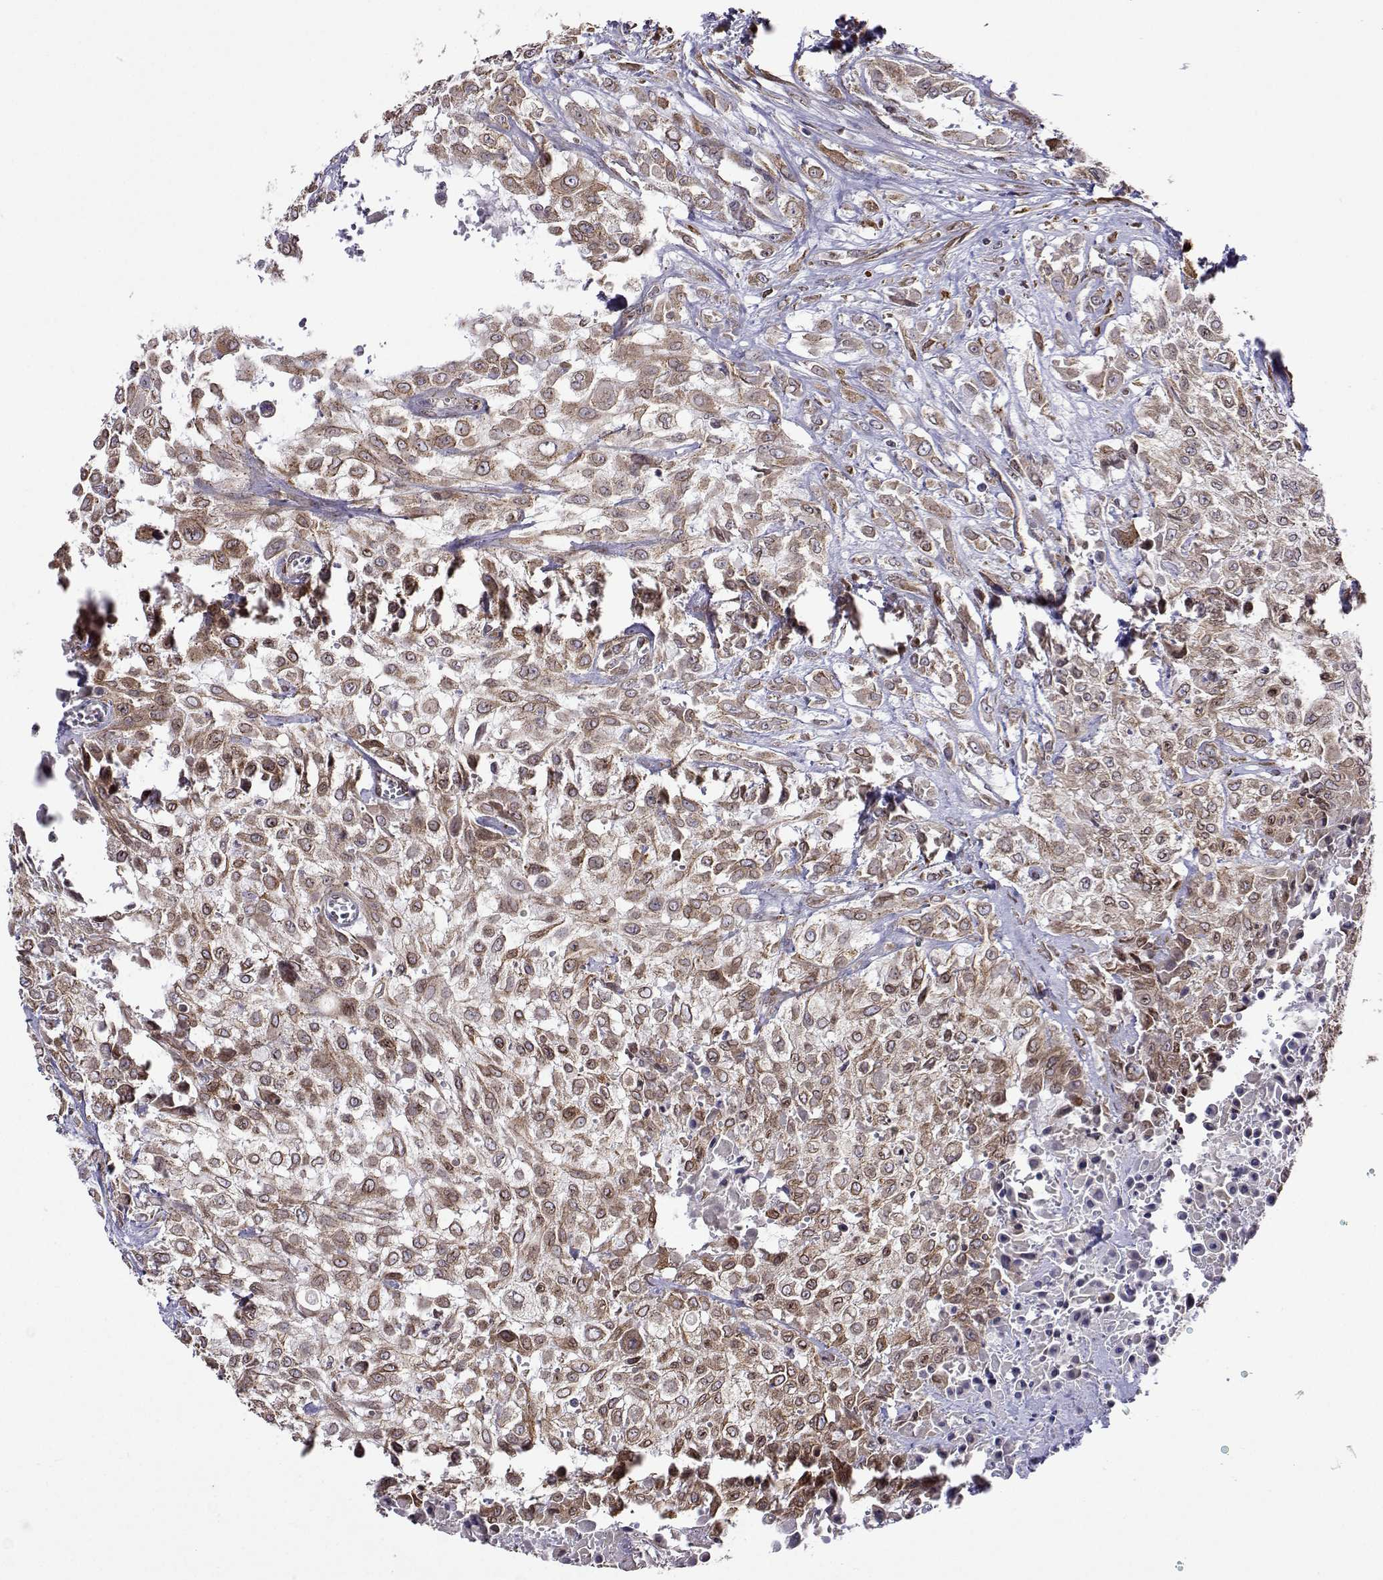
{"staining": {"intensity": "weak", "quantity": ">75%", "location": "cytoplasmic/membranous,nuclear"}, "tissue": "urothelial cancer", "cell_type": "Tumor cells", "image_type": "cancer", "snomed": [{"axis": "morphology", "description": "Urothelial carcinoma, High grade"}, {"axis": "topography", "description": "Urinary bladder"}], "caption": "A high-resolution micrograph shows IHC staining of urothelial carcinoma (high-grade), which exhibits weak cytoplasmic/membranous and nuclear staining in about >75% of tumor cells.", "gene": "PGRMC2", "patient": {"sex": "male", "age": 57}}